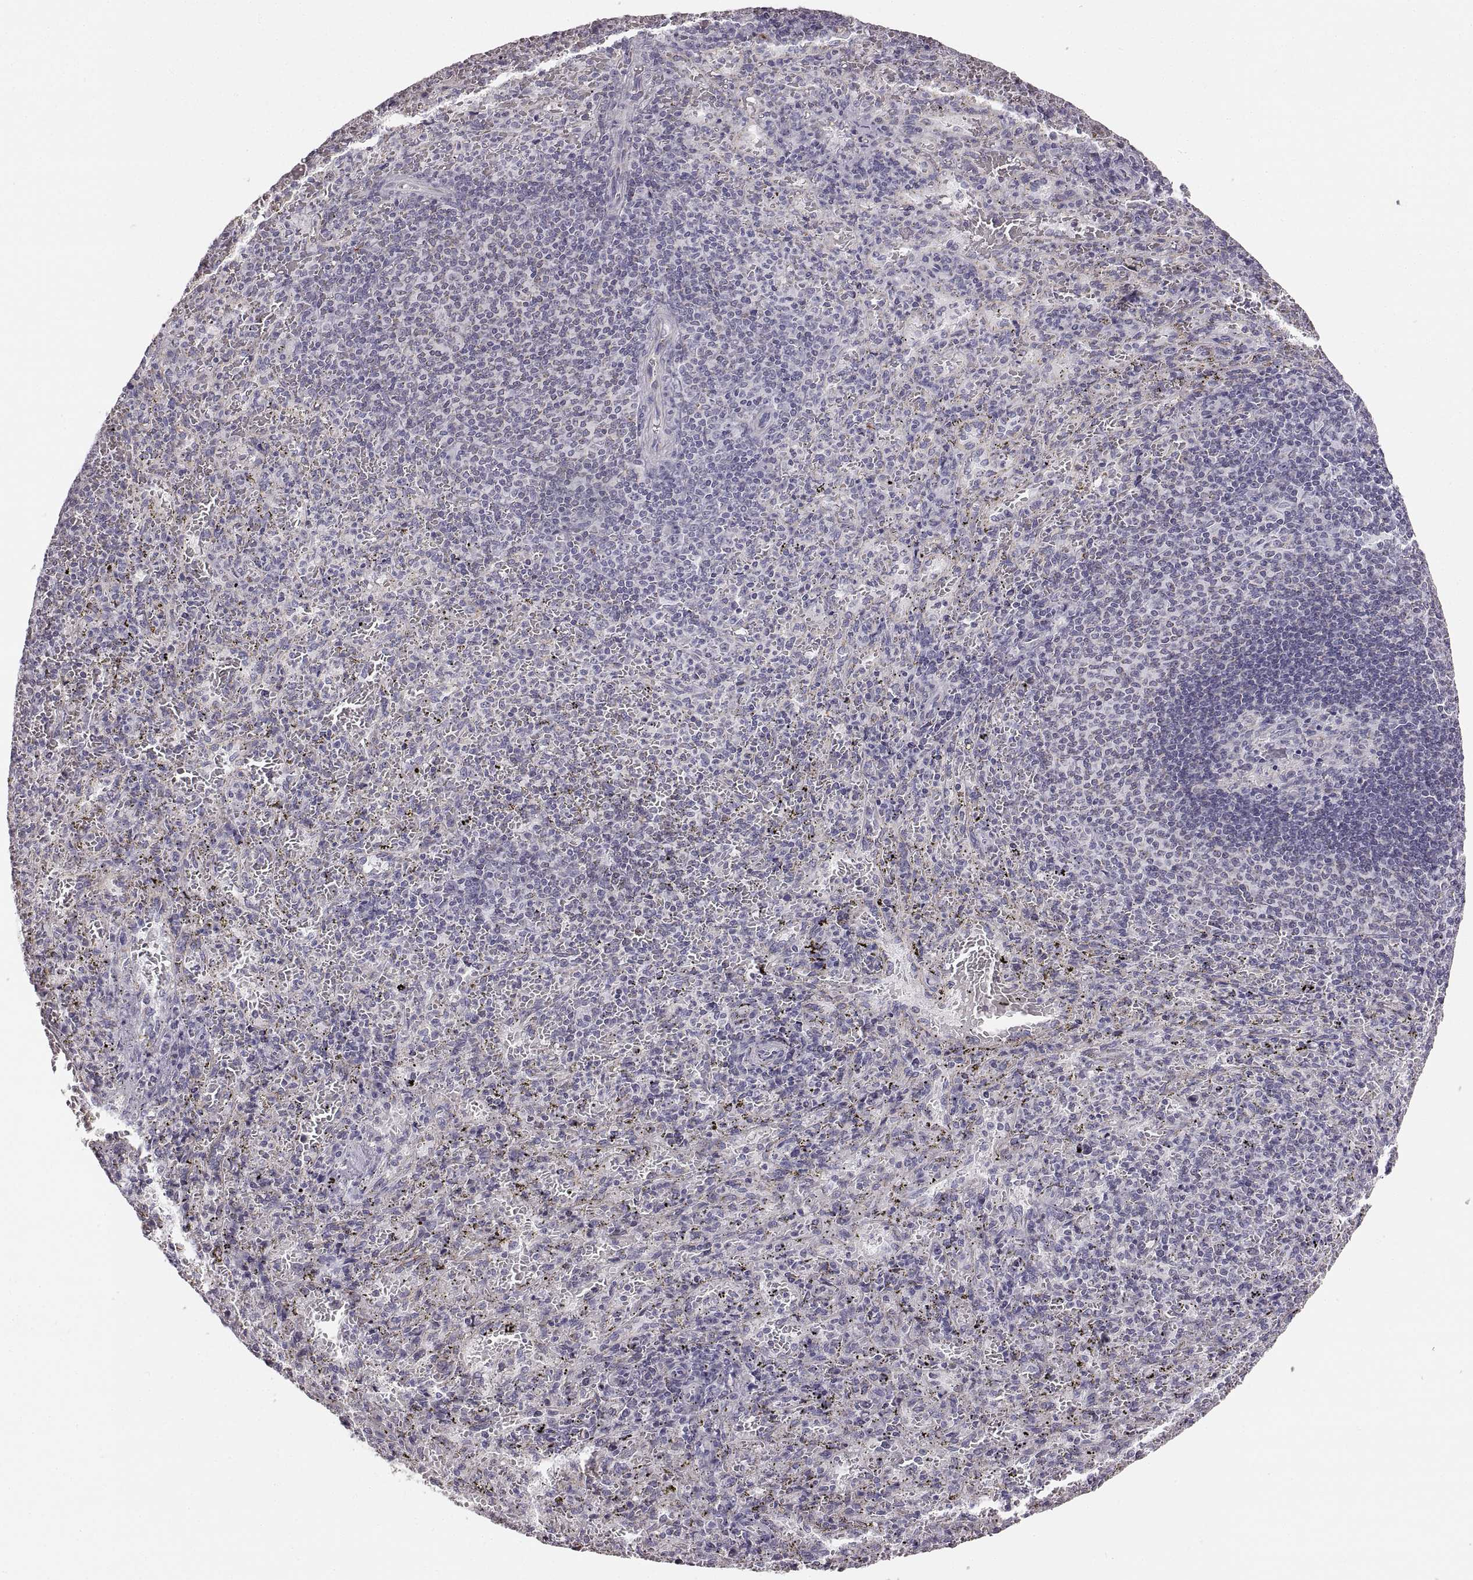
{"staining": {"intensity": "negative", "quantity": "none", "location": "none"}, "tissue": "spleen", "cell_type": "Cells in red pulp", "image_type": "normal", "snomed": [{"axis": "morphology", "description": "Normal tissue, NOS"}, {"axis": "topography", "description": "Spleen"}], "caption": "DAB immunohistochemical staining of benign human spleen reveals no significant positivity in cells in red pulp.", "gene": "RDH13", "patient": {"sex": "male", "age": 57}}